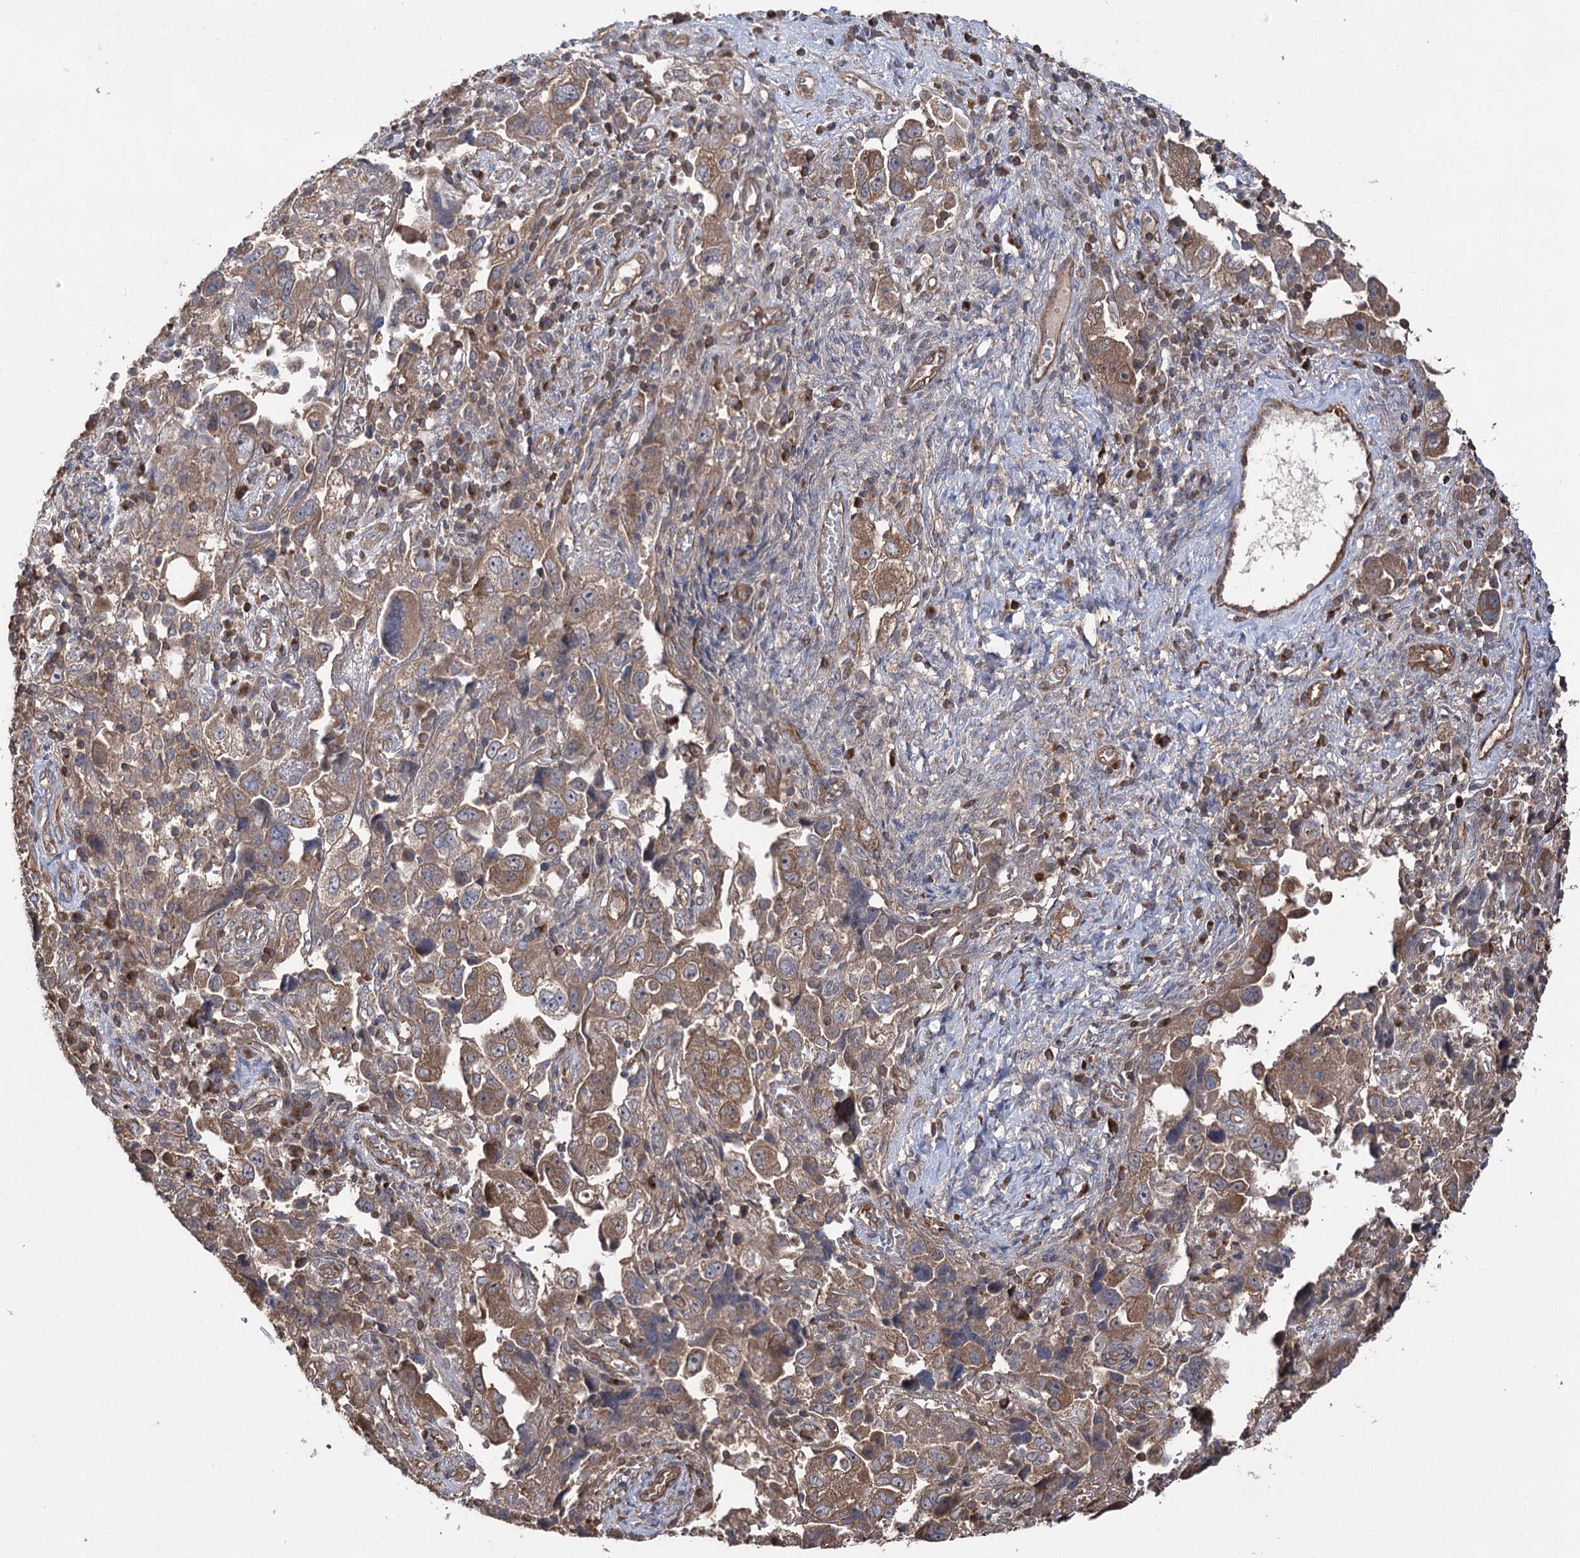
{"staining": {"intensity": "moderate", "quantity": ">75%", "location": "cytoplasmic/membranous"}, "tissue": "ovarian cancer", "cell_type": "Tumor cells", "image_type": "cancer", "snomed": [{"axis": "morphology", "description": "Carcinoma, NOS"}, {"axis": "morphology", "description": "Cystadenocarcinoma, serous, NOS"}, {"axis": "topography", "description": "Ovary"}], "caption": "High-magnification brightfield microscopy of ovarian cancer stained with DAB (3,3'-diaminobenzidine) (brown) and counterstained with hematoxylin (blue). tumor cells exhibit moderate cytoplasmic/membranous positivity is appreciated in about>75% of cells.", "gene": "LARS2", "patient": {"sex": "female", "age": 69}}